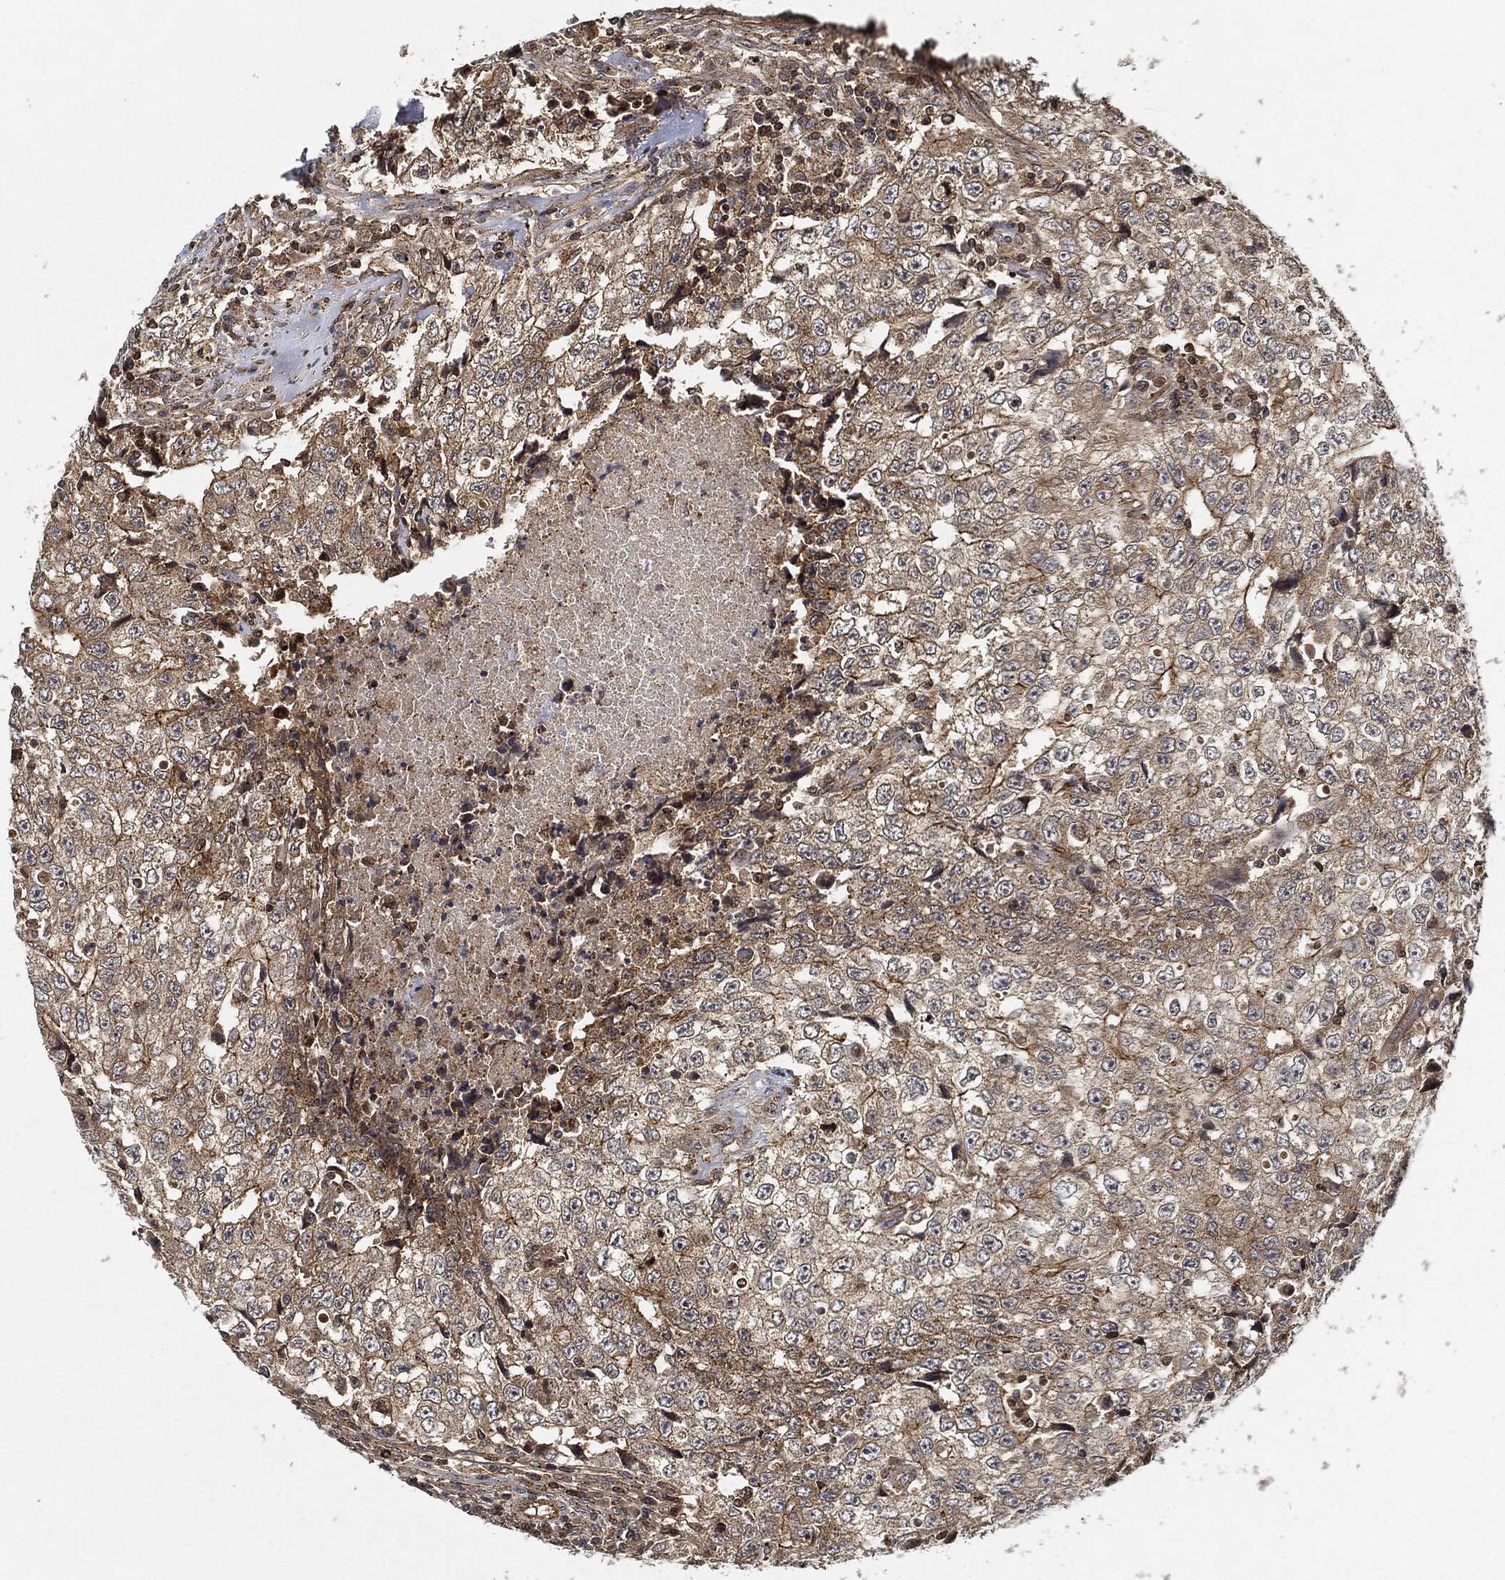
{"staining": {"intensity": "moderate", "quantity": "25%-75%", "location": "cytoplasmic/membranous"}, "tissue": "testis cancer", "cell_type": "Tumor cells", "image_type": "cancer", "snomed": [{"axis": "morphology", "description": "Necrosis, NOS"}, {"axis": "morphology", "description": "Carcinoma, Embryonal, NOS"}, {"axis": "topography", "description": "Testis"}], "caption": "A brown stain labels moderate cytoplasmic/membranous positivity of a protein in testis embryonal carcinoma tumor cells.", "gene": "MAP3K3", "patient": {"sex": "male", "age": 19}}